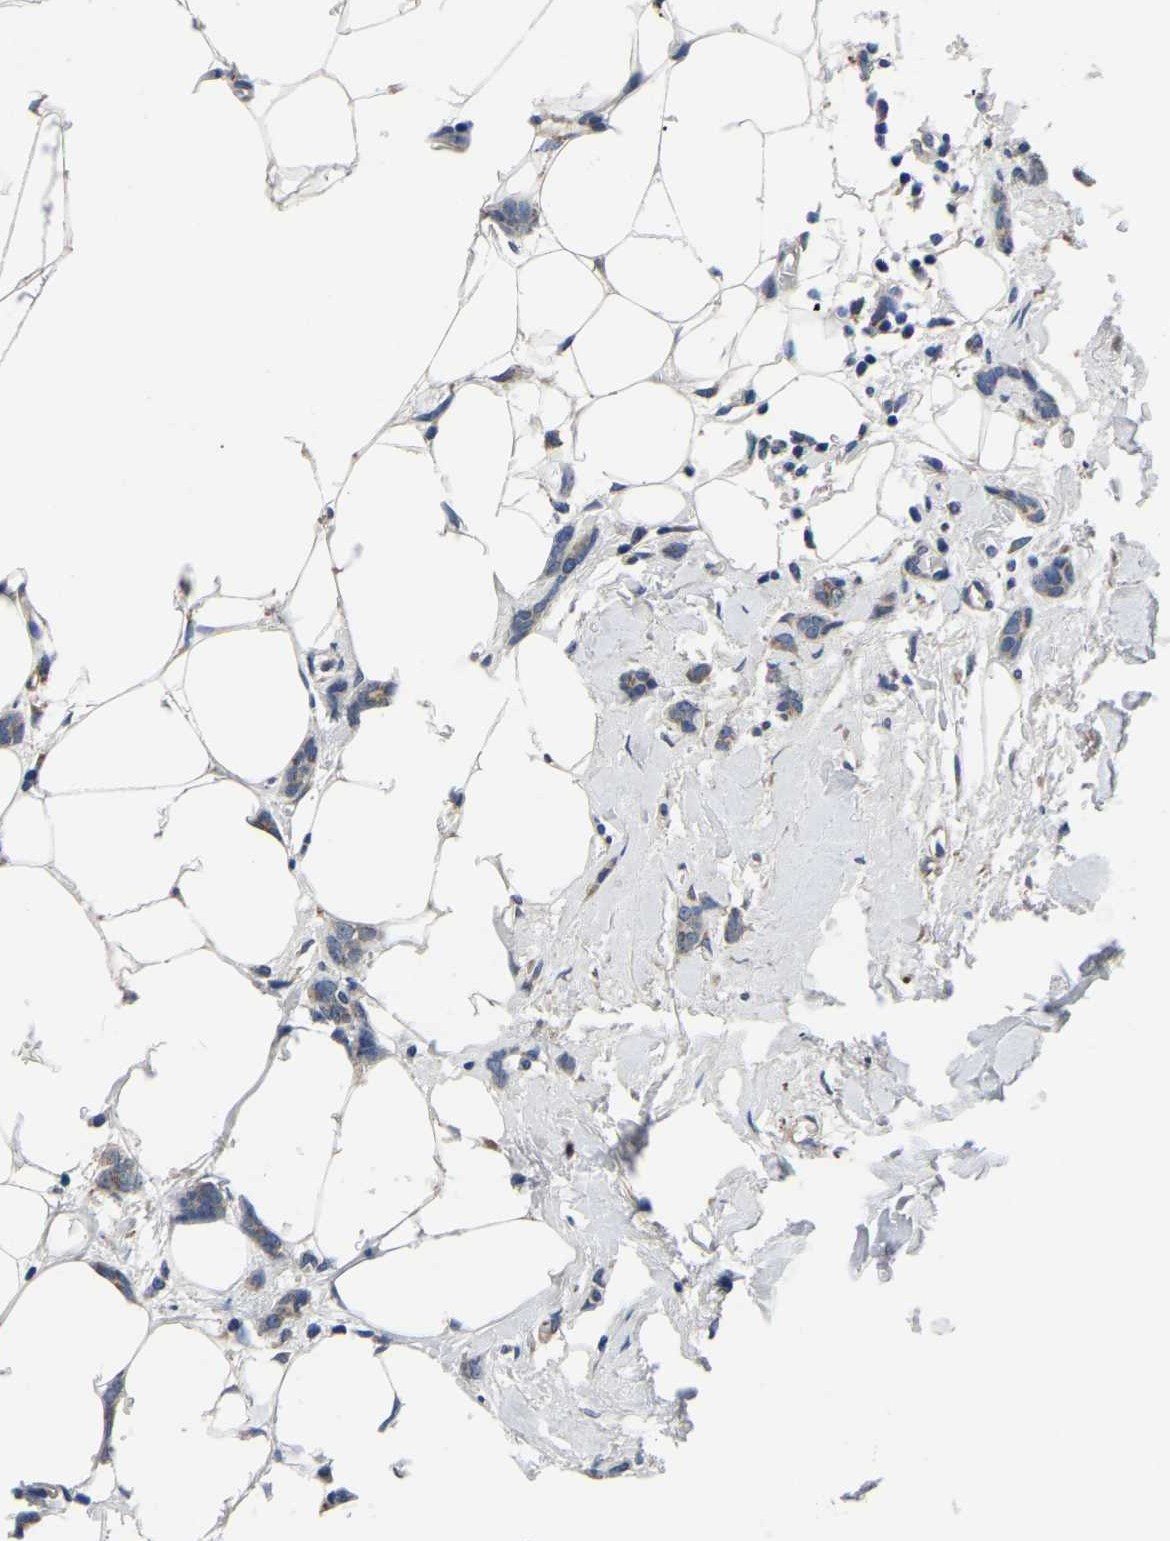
{"staining": {"intensity": "weak", "quantity": ">75%", "location": "cytoplasmic/membranous"}, "tissue": "breast cancer", "cell_type": "Tumor cells", "image_type": "cancer", "snomed": [{"axis": "morphology", "description": "Lobular carcinoma"}, {"axis": "topography", "description": "Skin"}, {"axis": "topography", "description": "Breast"}], "caption": "Immunohistochemistry photomicrograph of breast cancer (lobular carcinoma) stained for a protein (brown), which exhibits low levels of weak cytoplasmic/membranous positivity in approximately >75% of tumor cells.", "gene": "PDLIM7", "patient": {"sex": "female", "age": 46}}